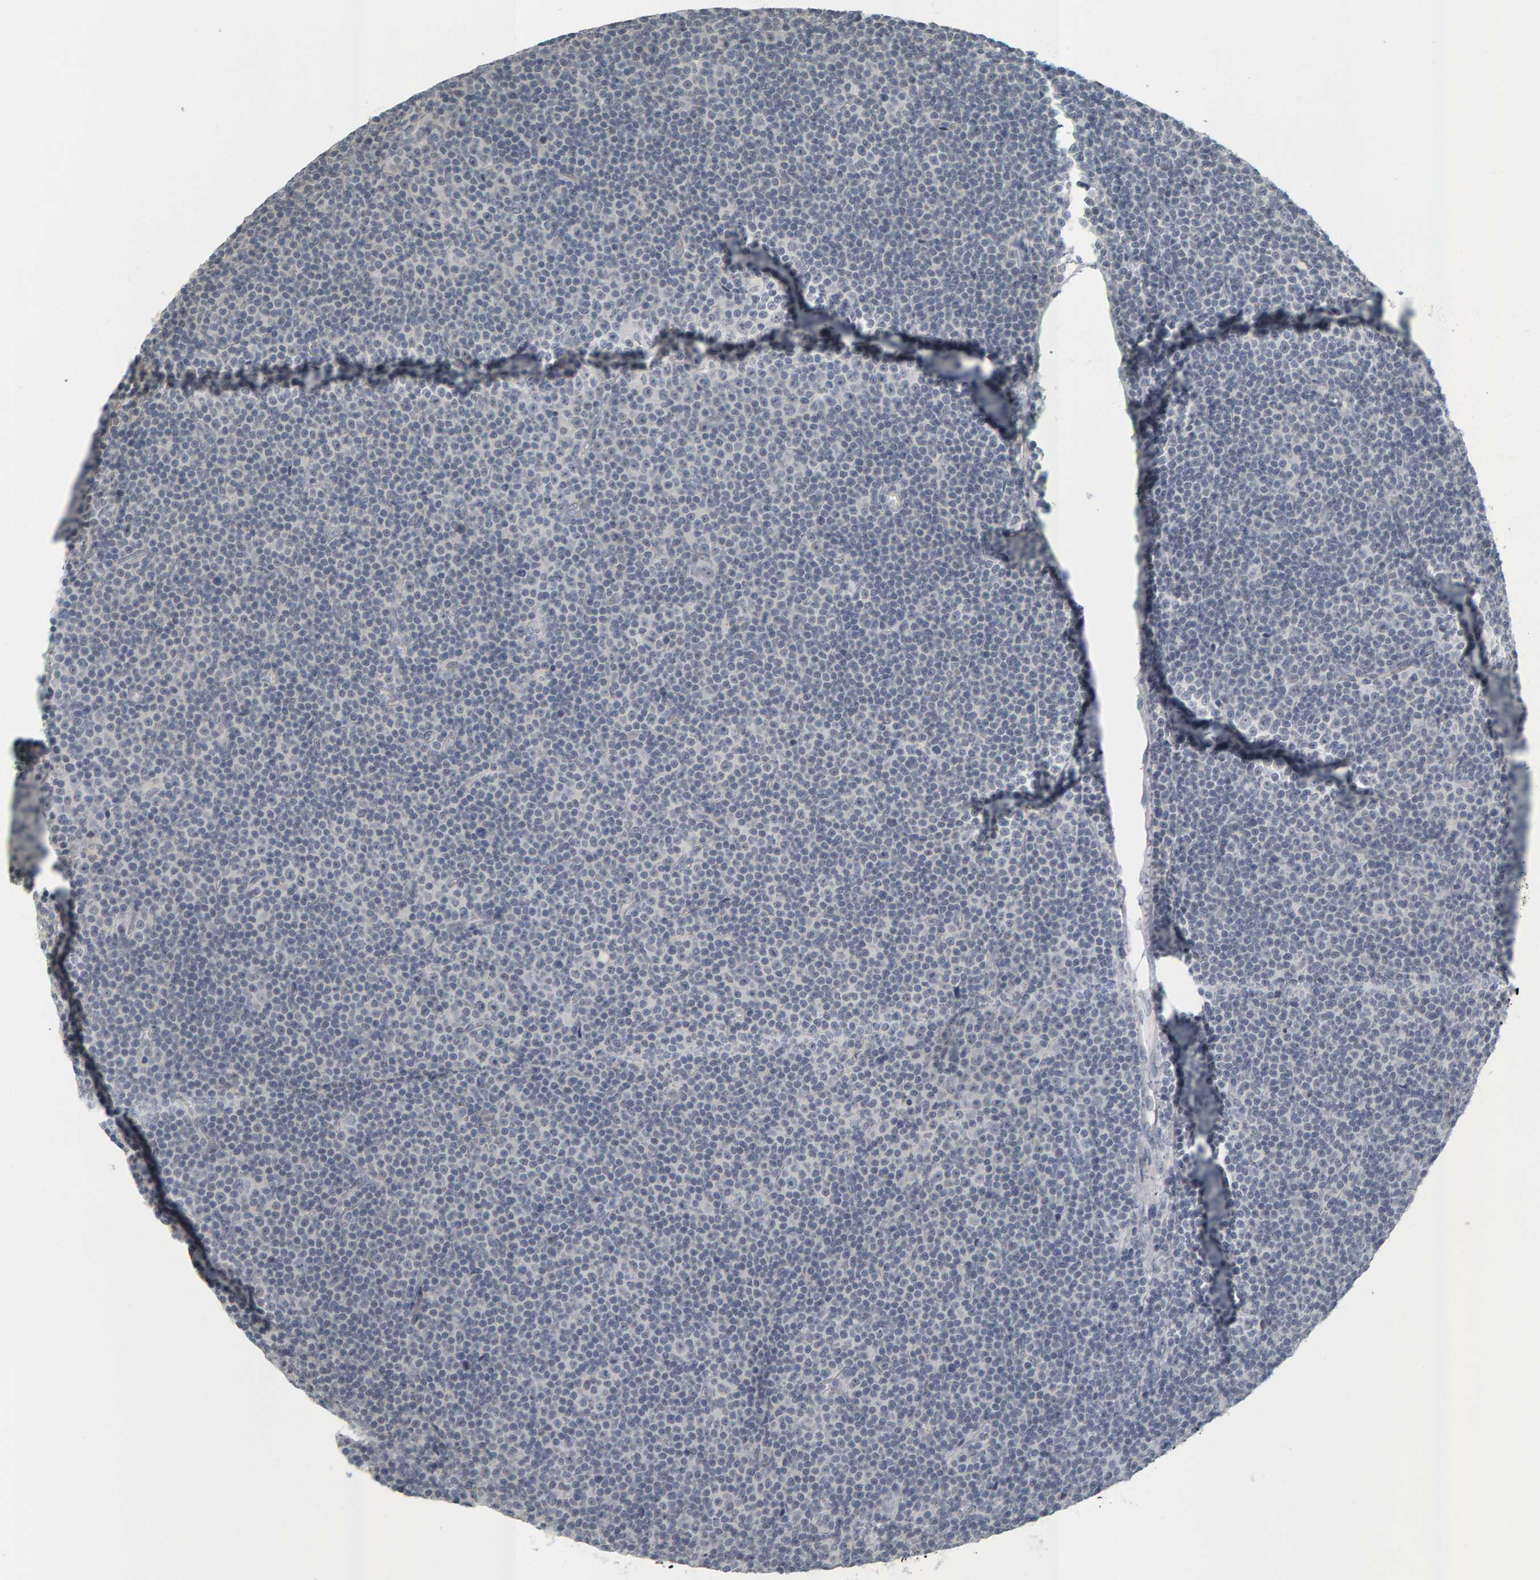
{"staining": {"intensity": "negative", "quantity": "none", "location": "none"}, "tissue": "lymphoma", "cell_type": "Tumor cells", "image_type": "cancer", "snomed": [{"axis": "morphology", "description": "Malignant lymphoma, non-Hodgkin's type, Low grade"}, {"axis": "topography", "description": "Lymph node"}], "caption": "A micrograph of human malignant lymphoma, non-Hodgkin's type (low-grade) is negative for staining in tumor cells. The staining was performed using DAB to visualize the protein expression in brown, while the nuclei were stained in blue with hematoxylin (Magnification: 20x).", "gene": "PYY", "patient": {"sex": "female", "age": 67}}